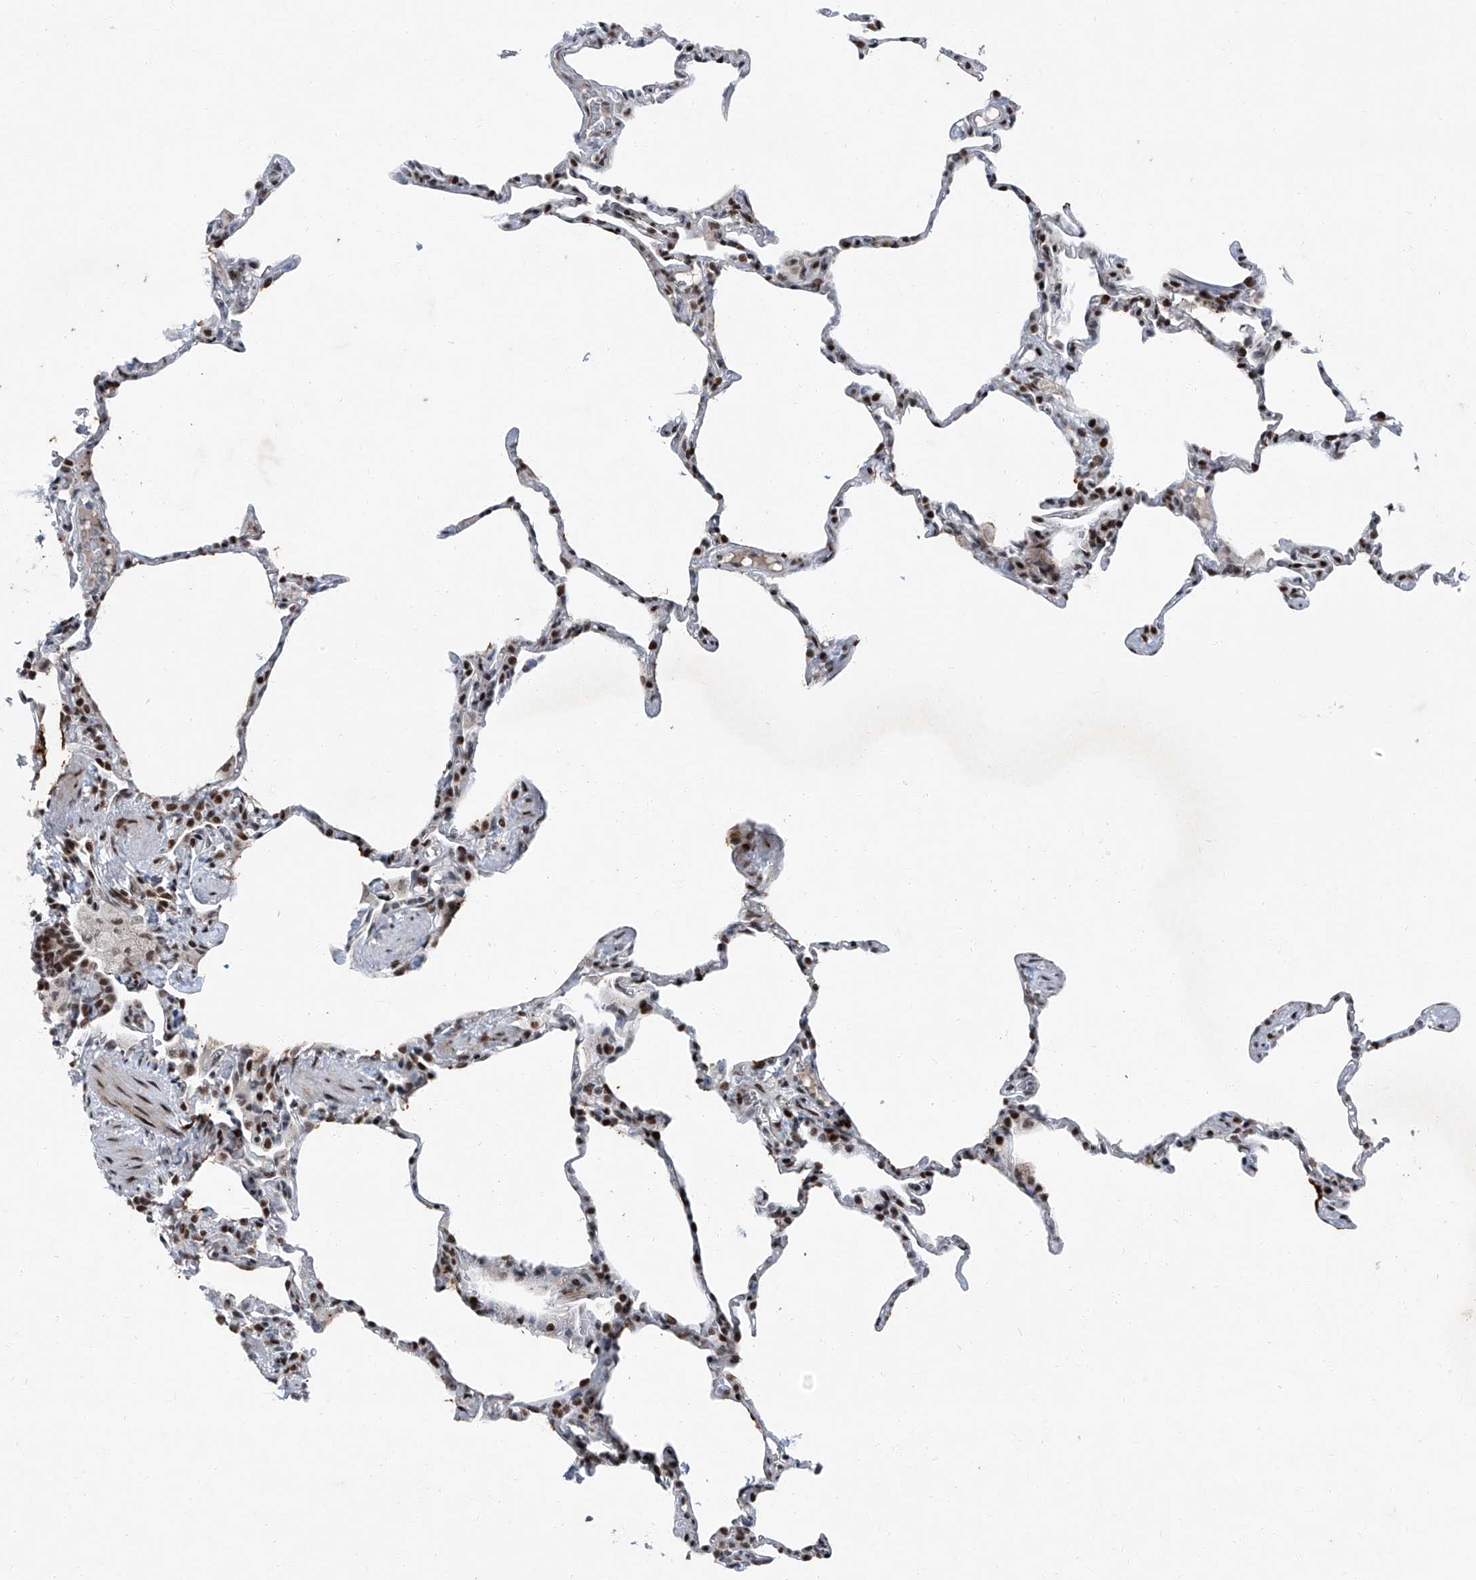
{"staining": {"intensity": "moderate", "quantity": "25%-75%", "location": "nuclear"}, "tissue": "lung", "cell_type": "Alveolar cells", "image_type": "normal", "snomed": [{"axis": "morphology", "description": "Normal tissue, NOS"}, {"axis": "topography", "description": "Lung"}], "caption": "Immunohistochemical staining of unremarkable human lung demonstrates moderate nuclear protein staining in approximately 25%-75% of alveolar cells.", "gene": "BMI1", "patient": {"sex": "male", "age": 20}}